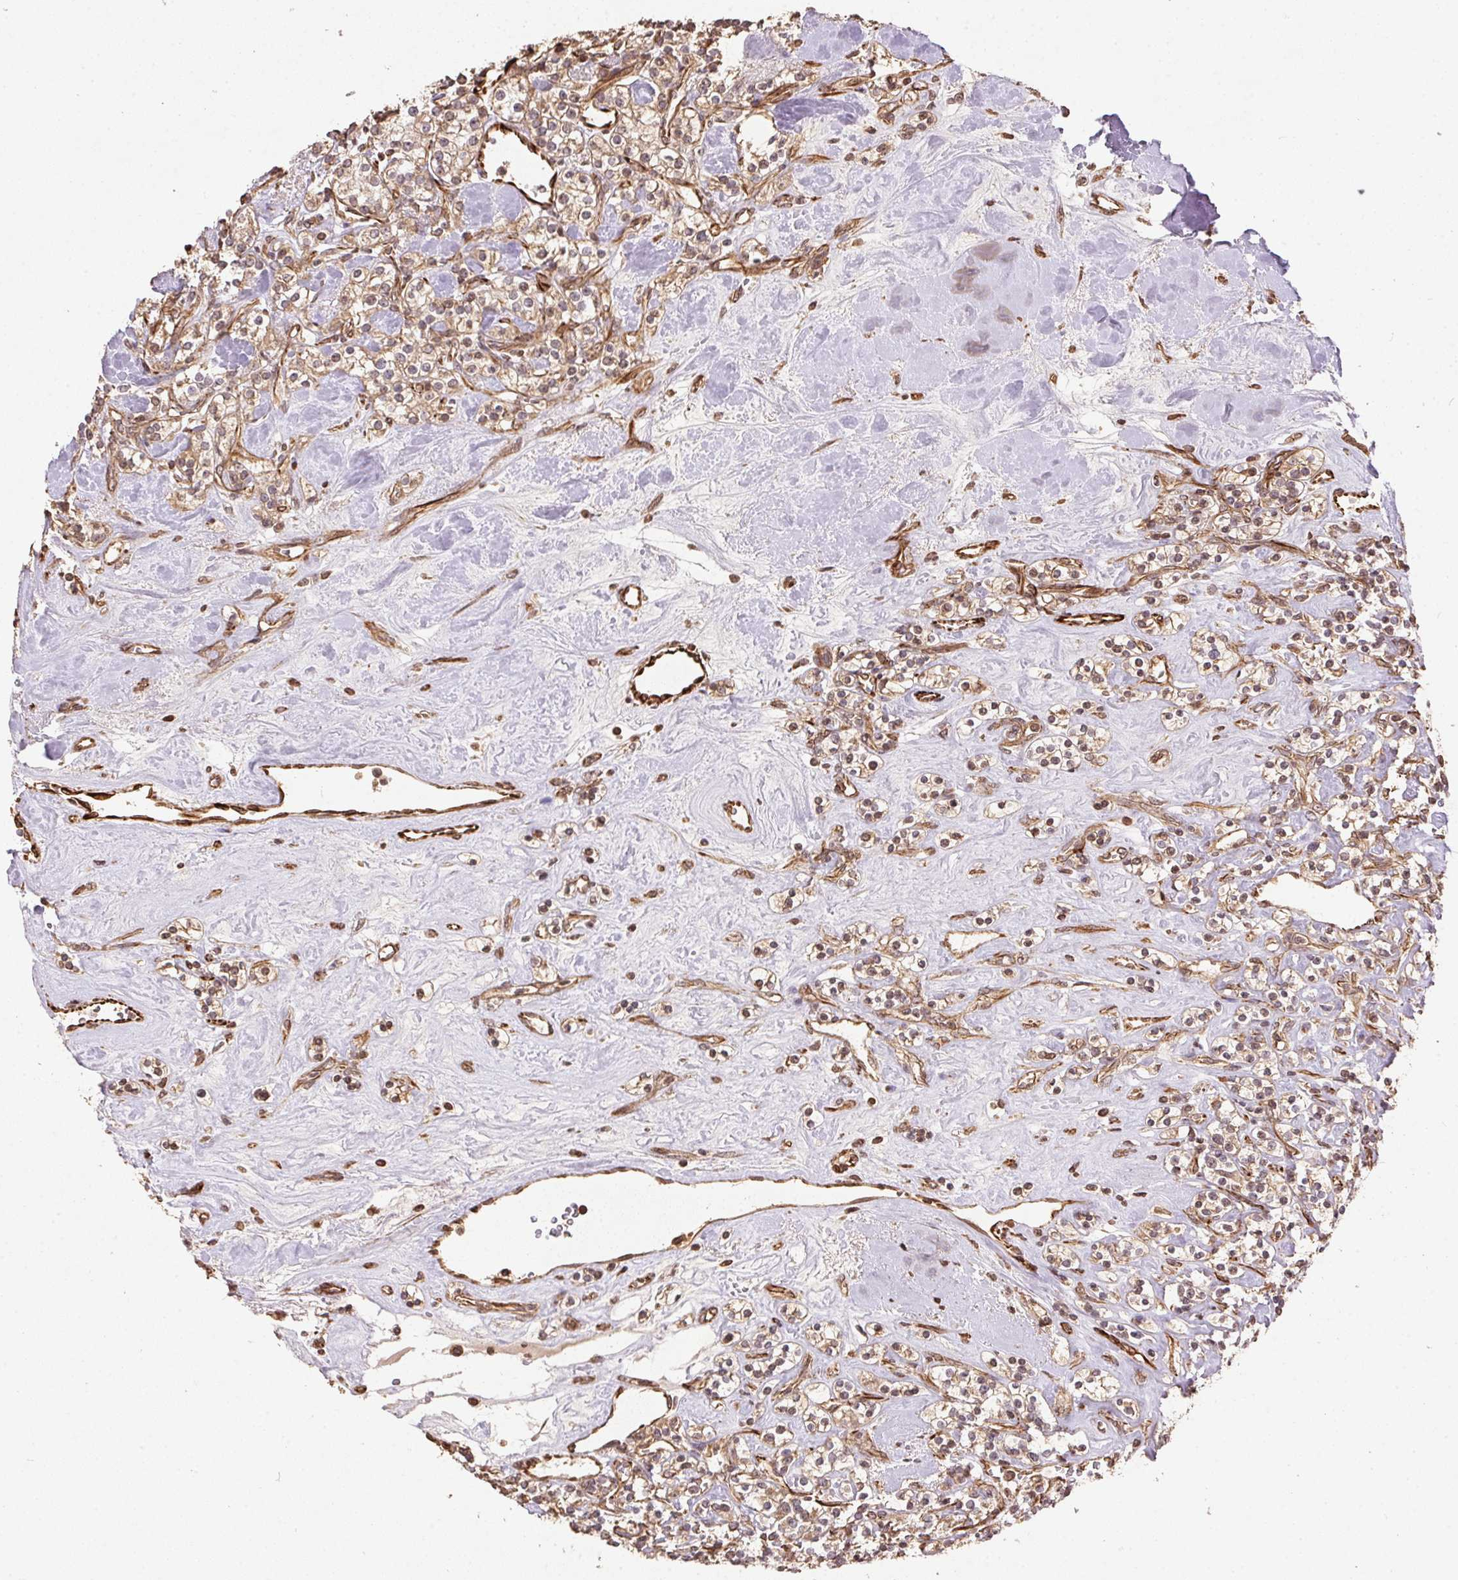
{"staining": {"intensity": "weak", "quantity": ">75%", "location": "cytoplasmic/membranous"}, "tissue": "renal cancer", "cell_type": "Tumor cells", "image_type": "cancer", "snomed": [{"axis": "morphology", "description": "Adenocarcinoma, NOS"}, {"axis": "topography", "description": "Kidney"}], "caption": "Immunohistochemical staining of renal adenocarcinoma demonstrates weak cytoplasmic/membranous protein expression in approximately >75% of tumor cells. (DAB IHC with brightfield microscopy, high magnification).", "gene": "SPRED2", "patient": {"sex": "male", "age": 77}}